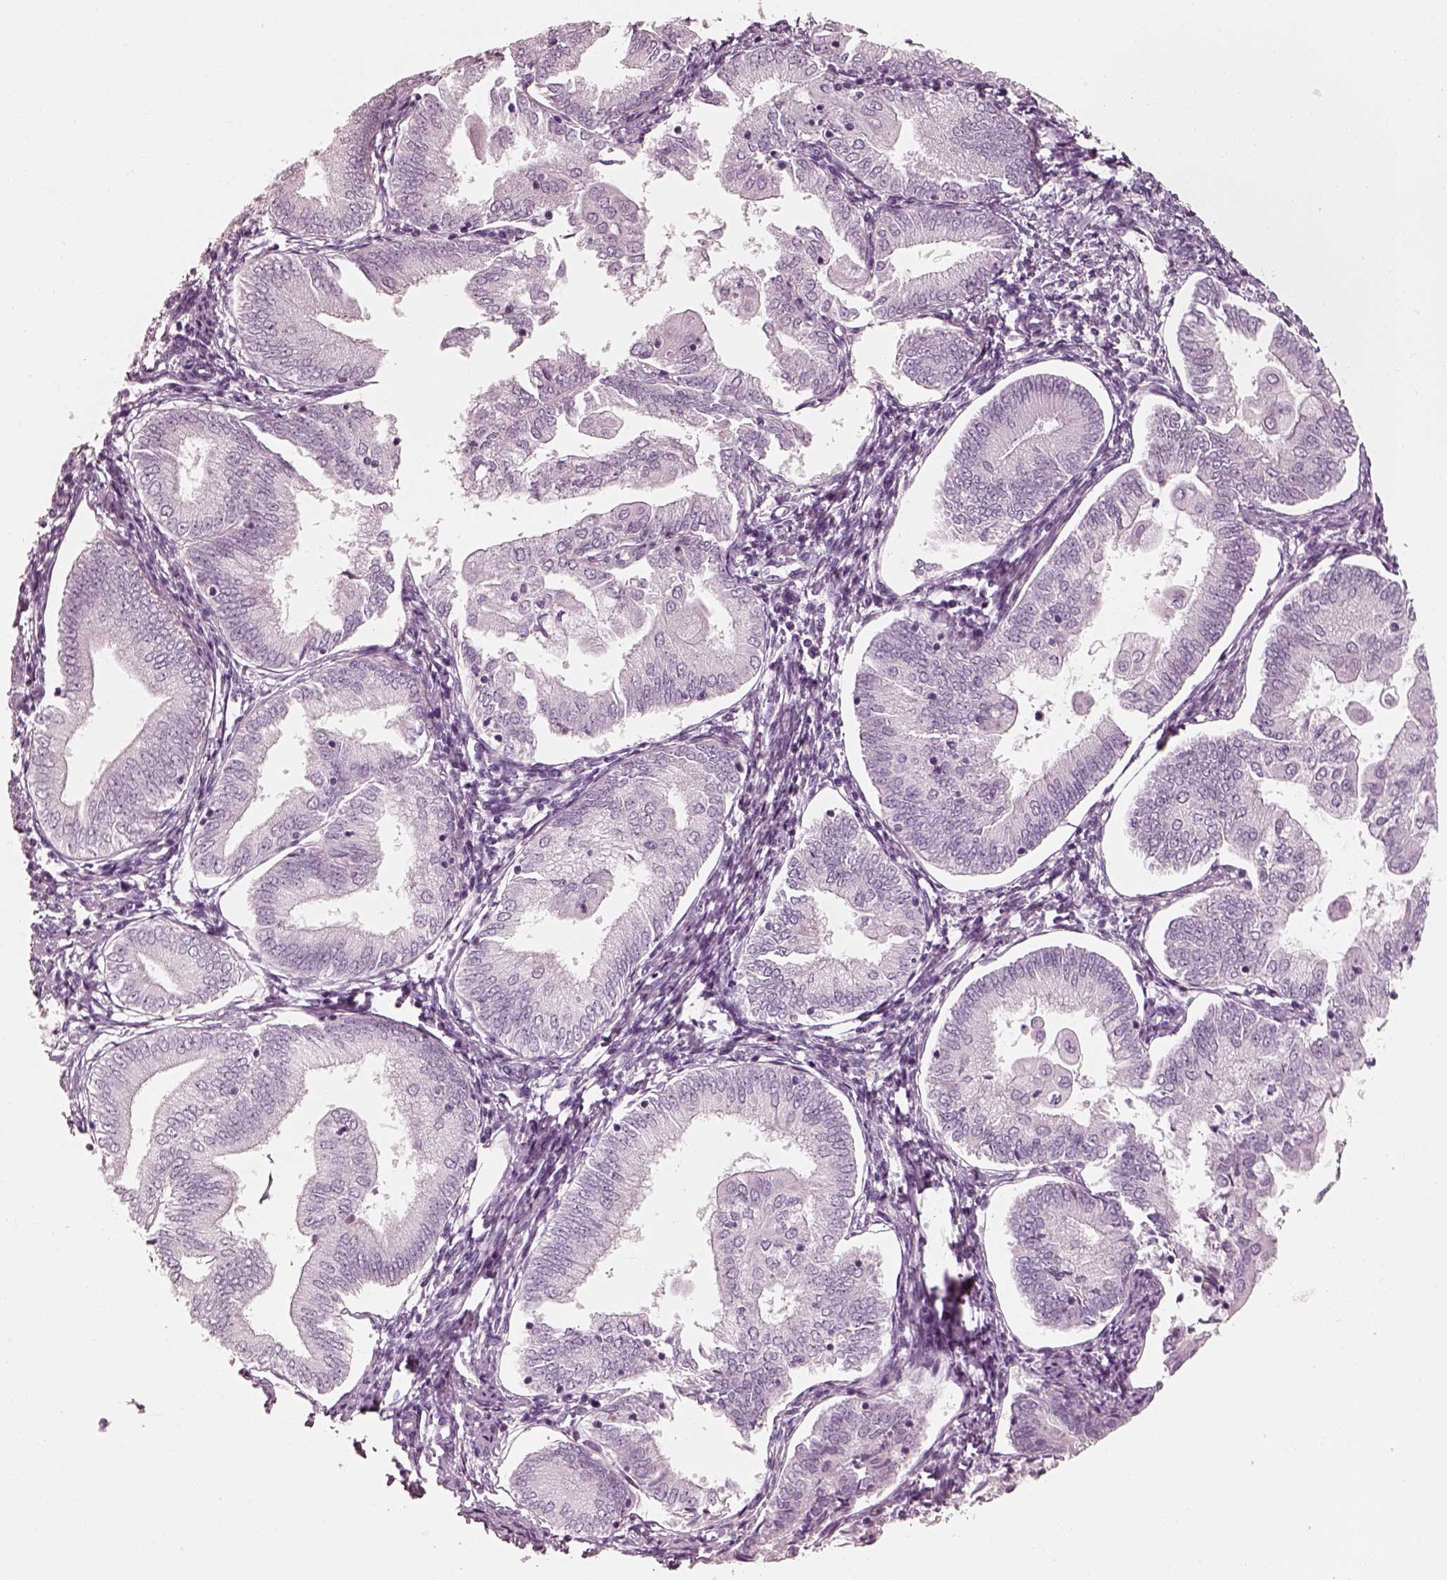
{"staining": {"intensity": "negative", "quantity": "none", "location": "none"}, "tissue": "endometrial cancer", "cell_type": "Tumor cells", "image_type": "cancer", "snomed": [{"axis": "morphology", "description": "Adenocarcinoma, NOS"}, {"axis": "topography", "description": "Endometrium"}], "caption": "Tumor cells show no significant positivity in adenocarcinoma (endometrial).", "gene": "R3HDML", "patient": {"sex": "female", "age": 55}}